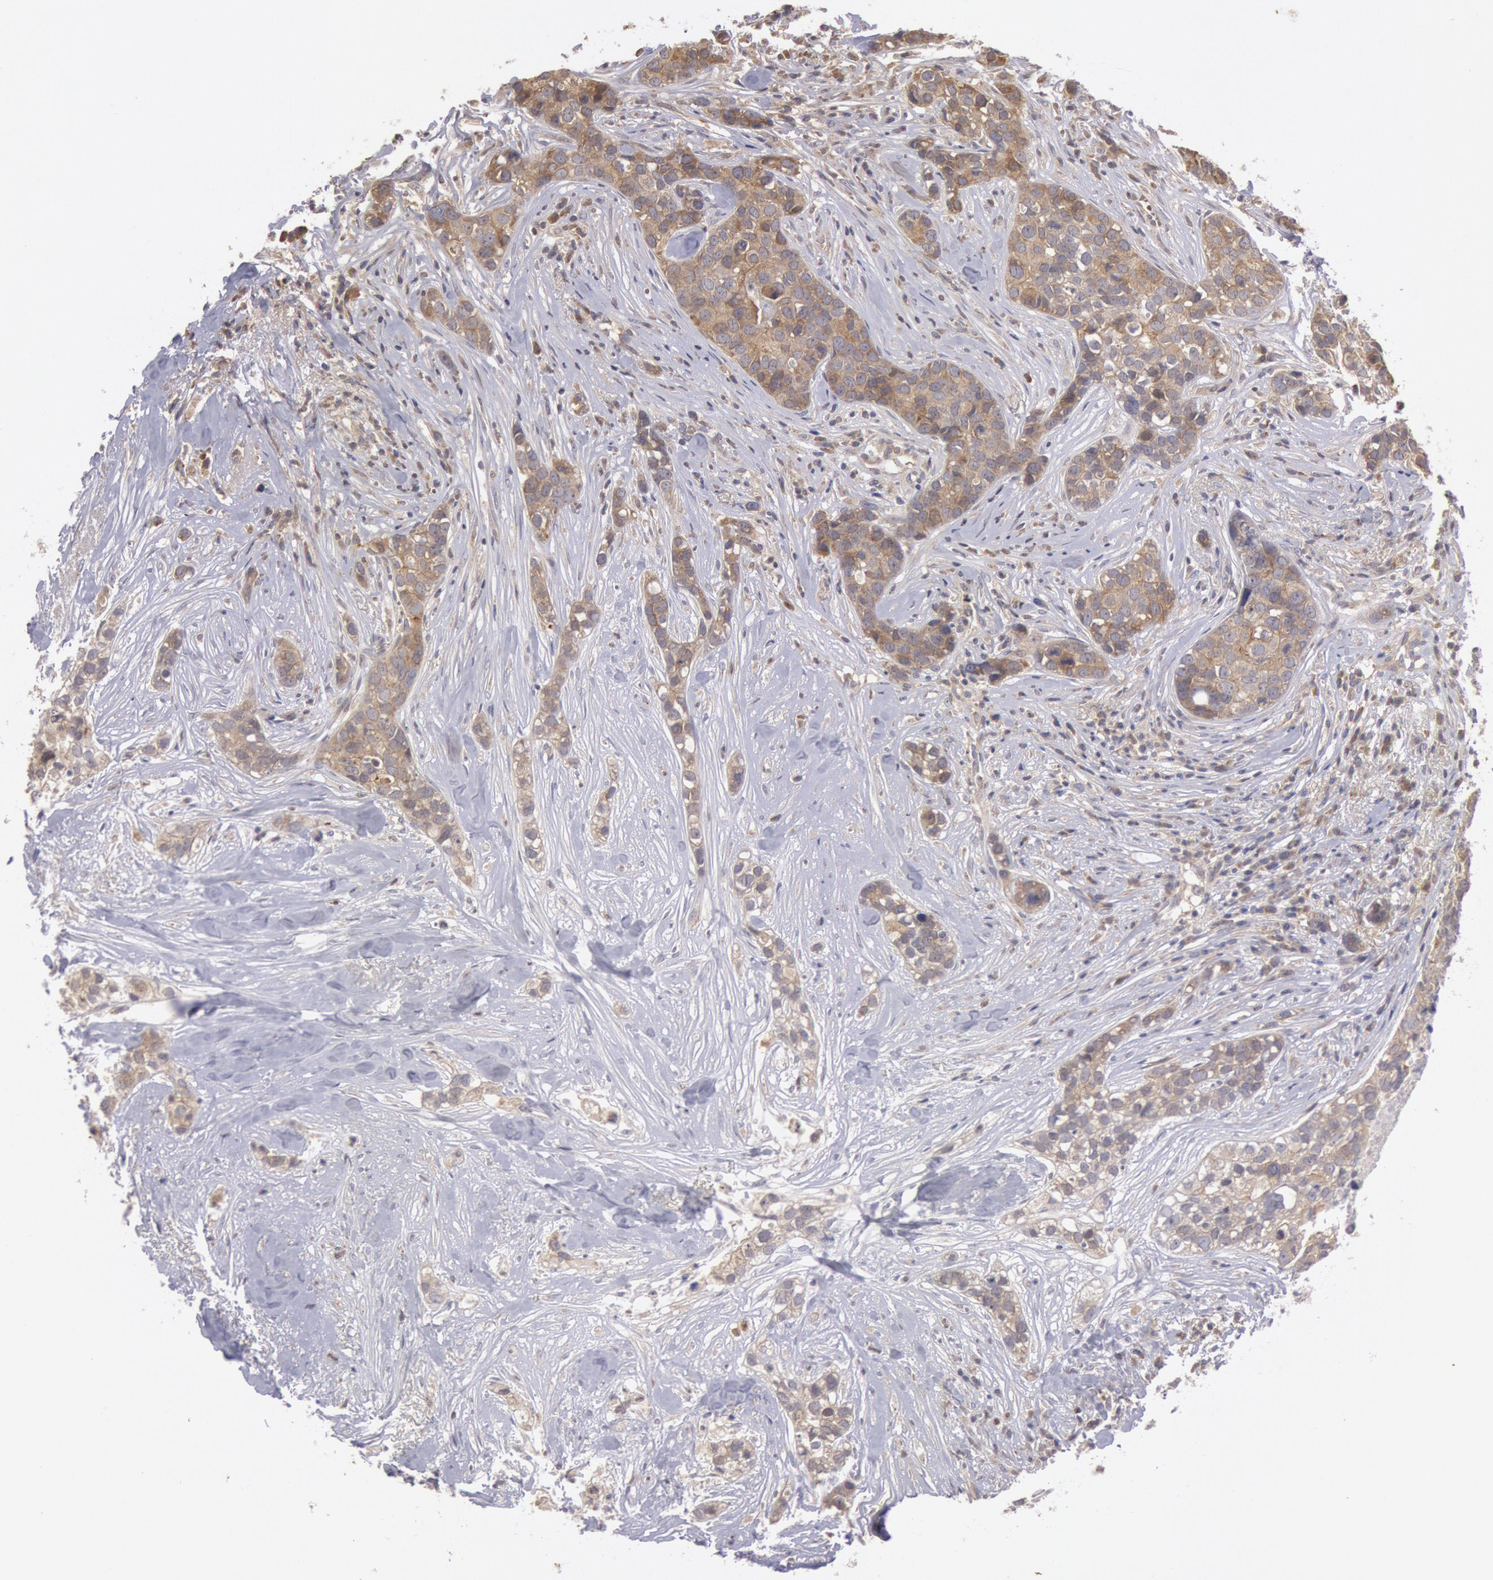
{"staining": {"intensity": "moderate", "quantity": ">75%", "location": "cytoplasmic/membranous"}, "tissue": "breast cancer", "cell_type": "Tumor cells", "image_type": "cancer", "snomed": [{"axis": "morphology", "description": "Duct carcinoma"}, {"axis": "topography", "description": "Breast"}], "caption": "High-power microscopy captured an IHC image of breast cancer (invasive ductal carcinoma), revealing moderate cytoplasmic/membranous staining in about >75% of tumor cells.", "gene": "PLA2G6", "patient": {"sex": "female", "age": 91}}